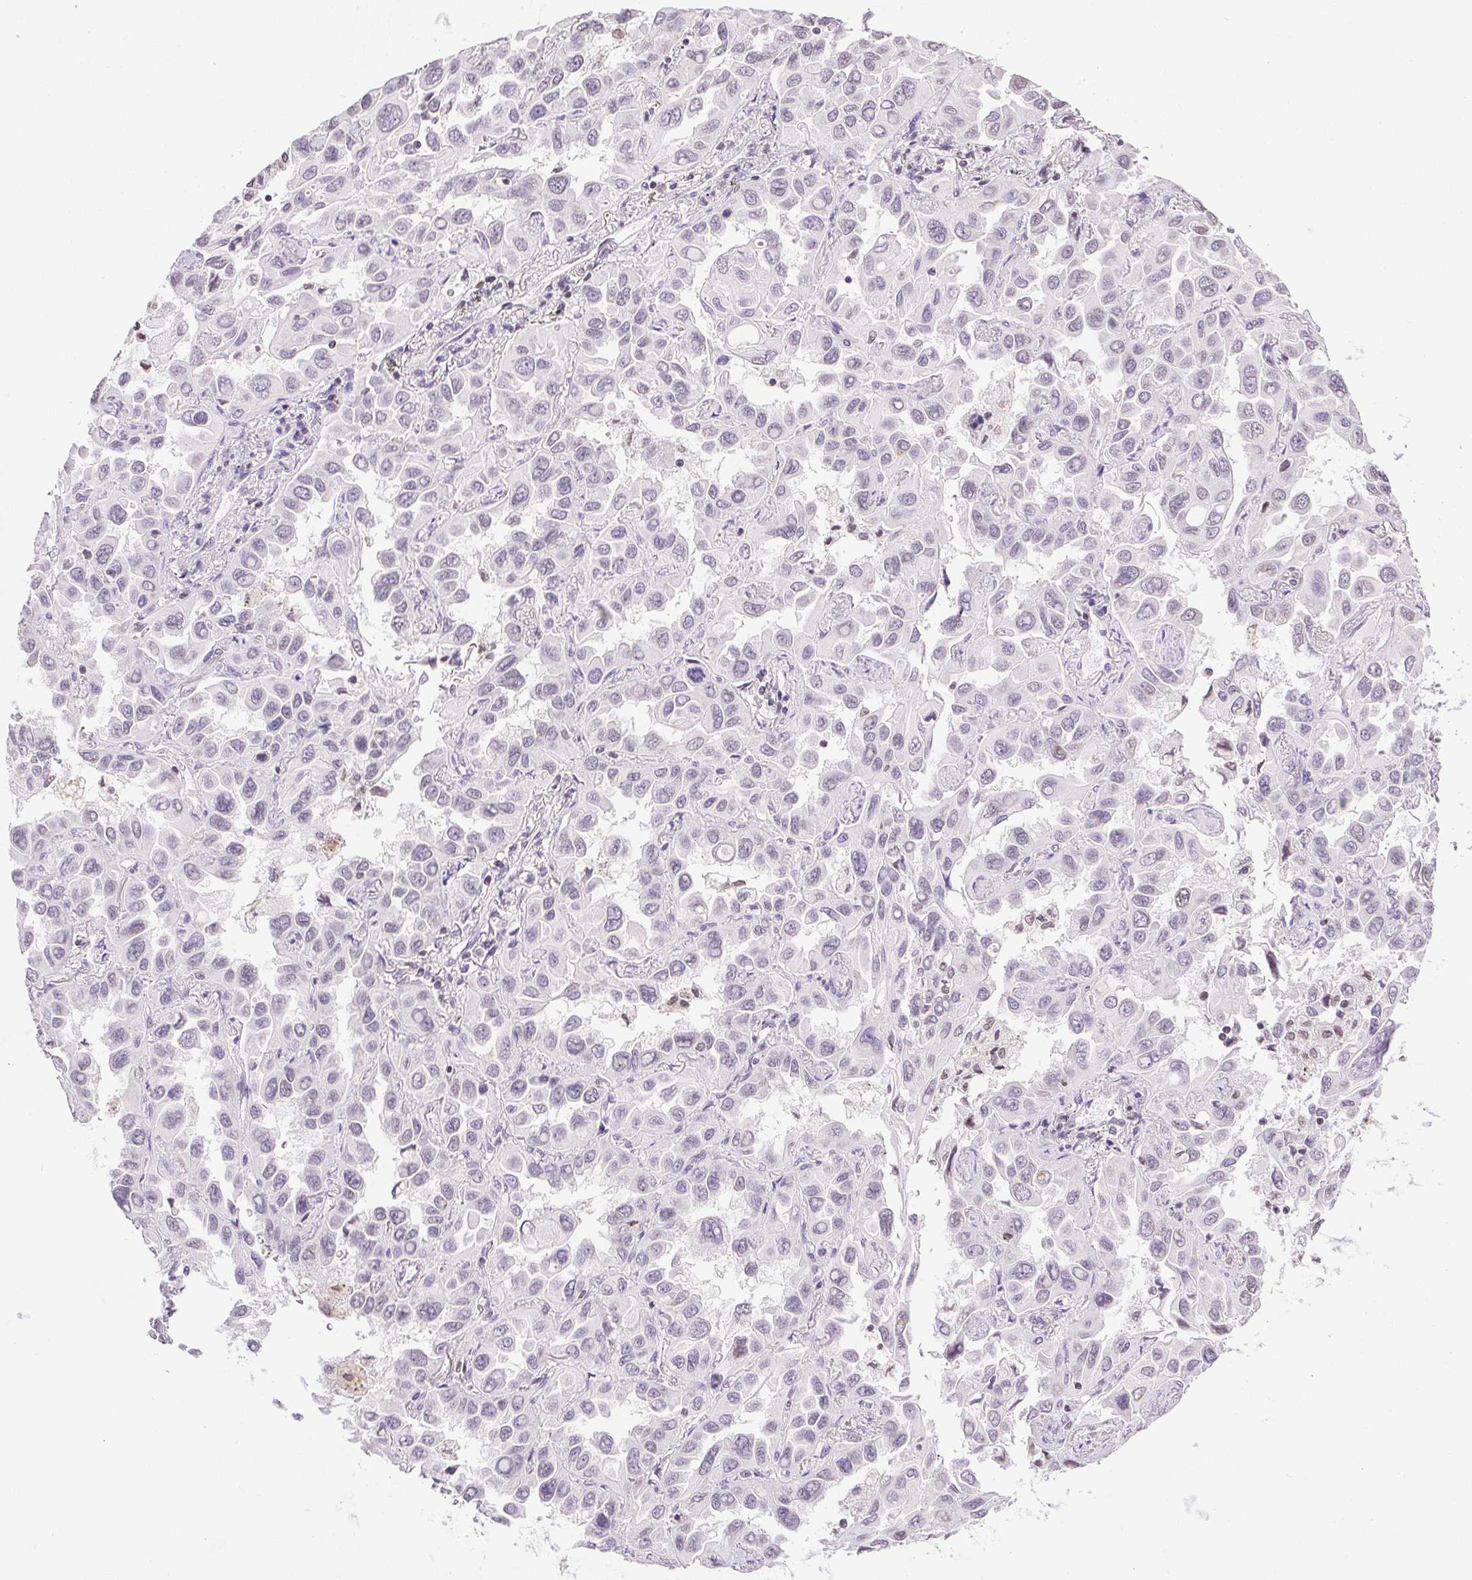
{"staining": {"intensity": "negative", "quantity": "none", "location": "none"}, "tissue": "lung cancer", "cell_type": "Tumor cells", "image_type": "cancer", "snomed": [{"axis": "morphology", "description": "Adenocarcinoma, NOS"}, {"axis": "topography", "description": "Lung"}], "caption": "The immunohistochemistry (IHC) photomicrograph has no significant staining in tumor cells of lung cancer tissue.", "gene": "PRL", "patient": {"sex": "male", "age": 64}}